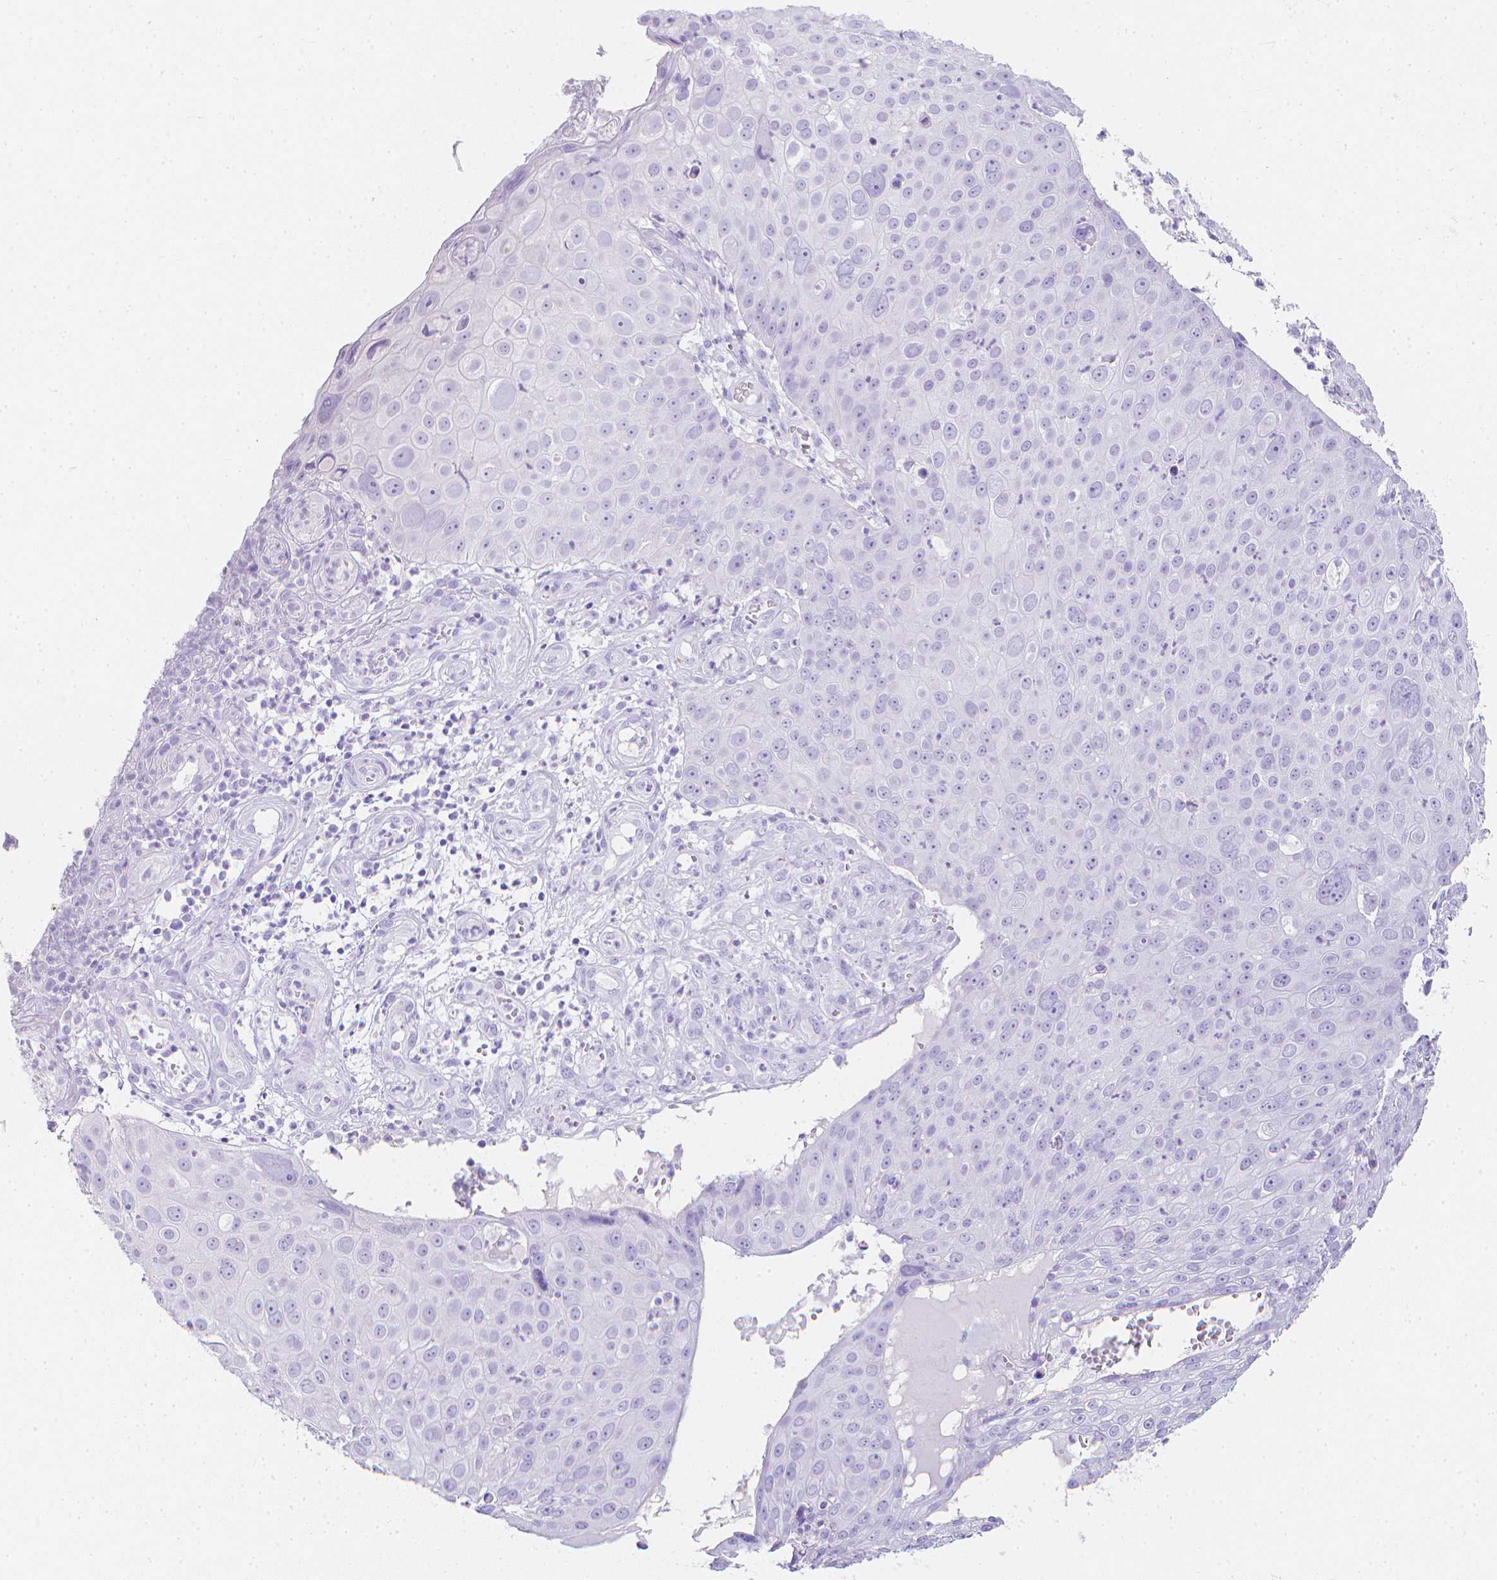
{"staining": {"intensity": "negative", "quantity": "none", "location": "none"}, "tissue": "skin cancer", "cell_type": "Tumor cells", "image_type": "cancer", "snomed": [{"axis": "morphology", "description": "Squamous cell carcinoma, NOS"}, {"axis": "topography", "description": "Skin"}], "caption": "Immunohistochemistry of skin cancer (squamous cell carcinoma) shows no expression in tumor cells. (DAB (3,3'-diaminobenzidine) immunohistochemistry visualized using brightfield microscopy, high magnification).", "gene": "LGALS4", "patient": {"sex": "male", "age": 71}}